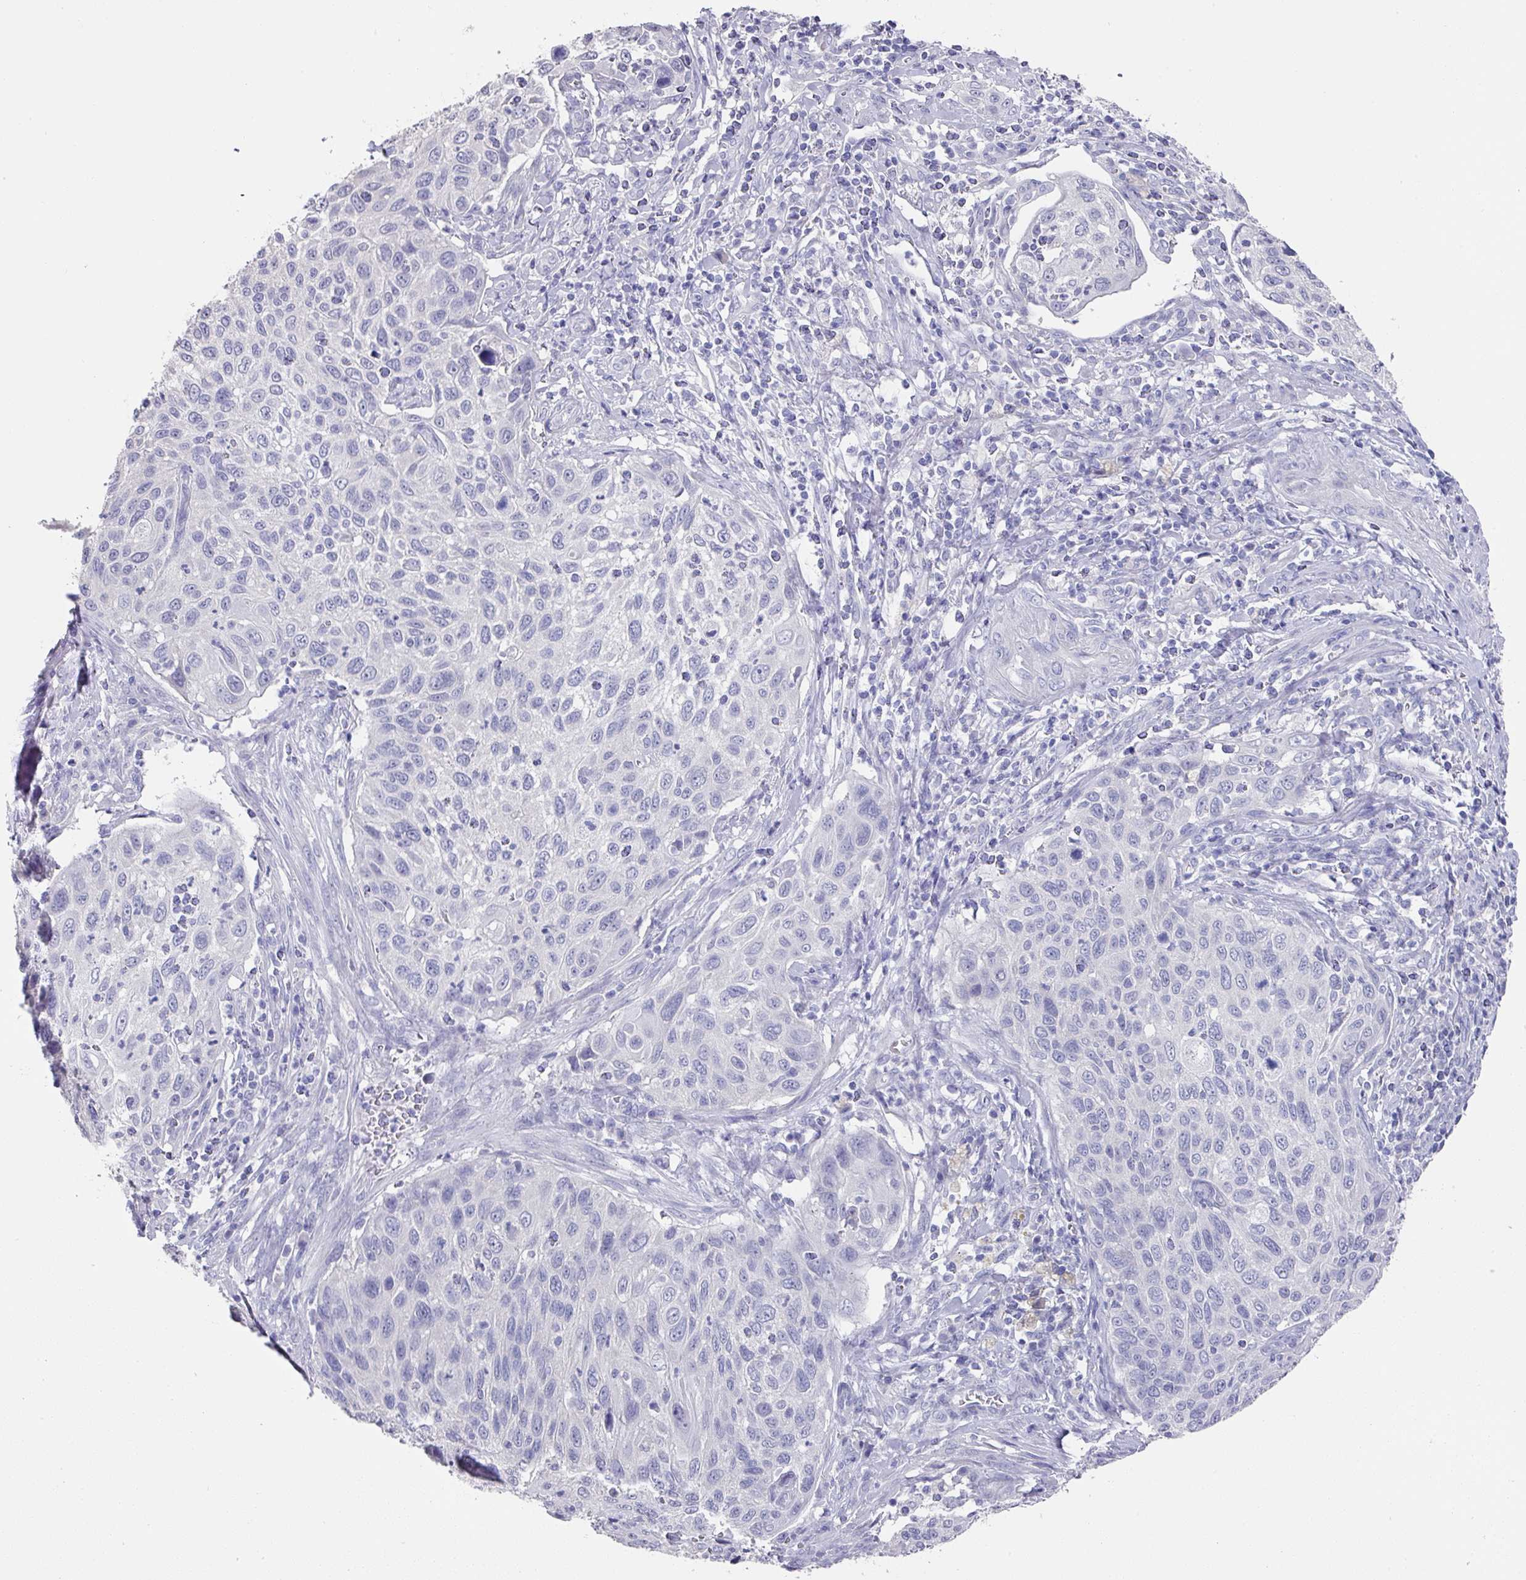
{"staining": {"intensity": "negative", "quantity": "none", "location": "none"}, "tissue": "cervical cancer", "cell_type": "Tumor cells", "image_type": "cancer", "snomed": [{"axis": "morphology", "description": "Squamous cell carcinoma, NOS"}, {"axis": "topography", "description": "Cervix"}], "caption": "This is a image of IHC staining of squamous cell carcinoma (cervical), which shows no staining in tumor cells.", "gene": "DAZL", "patient": {"sex": "female", "age": 70}}